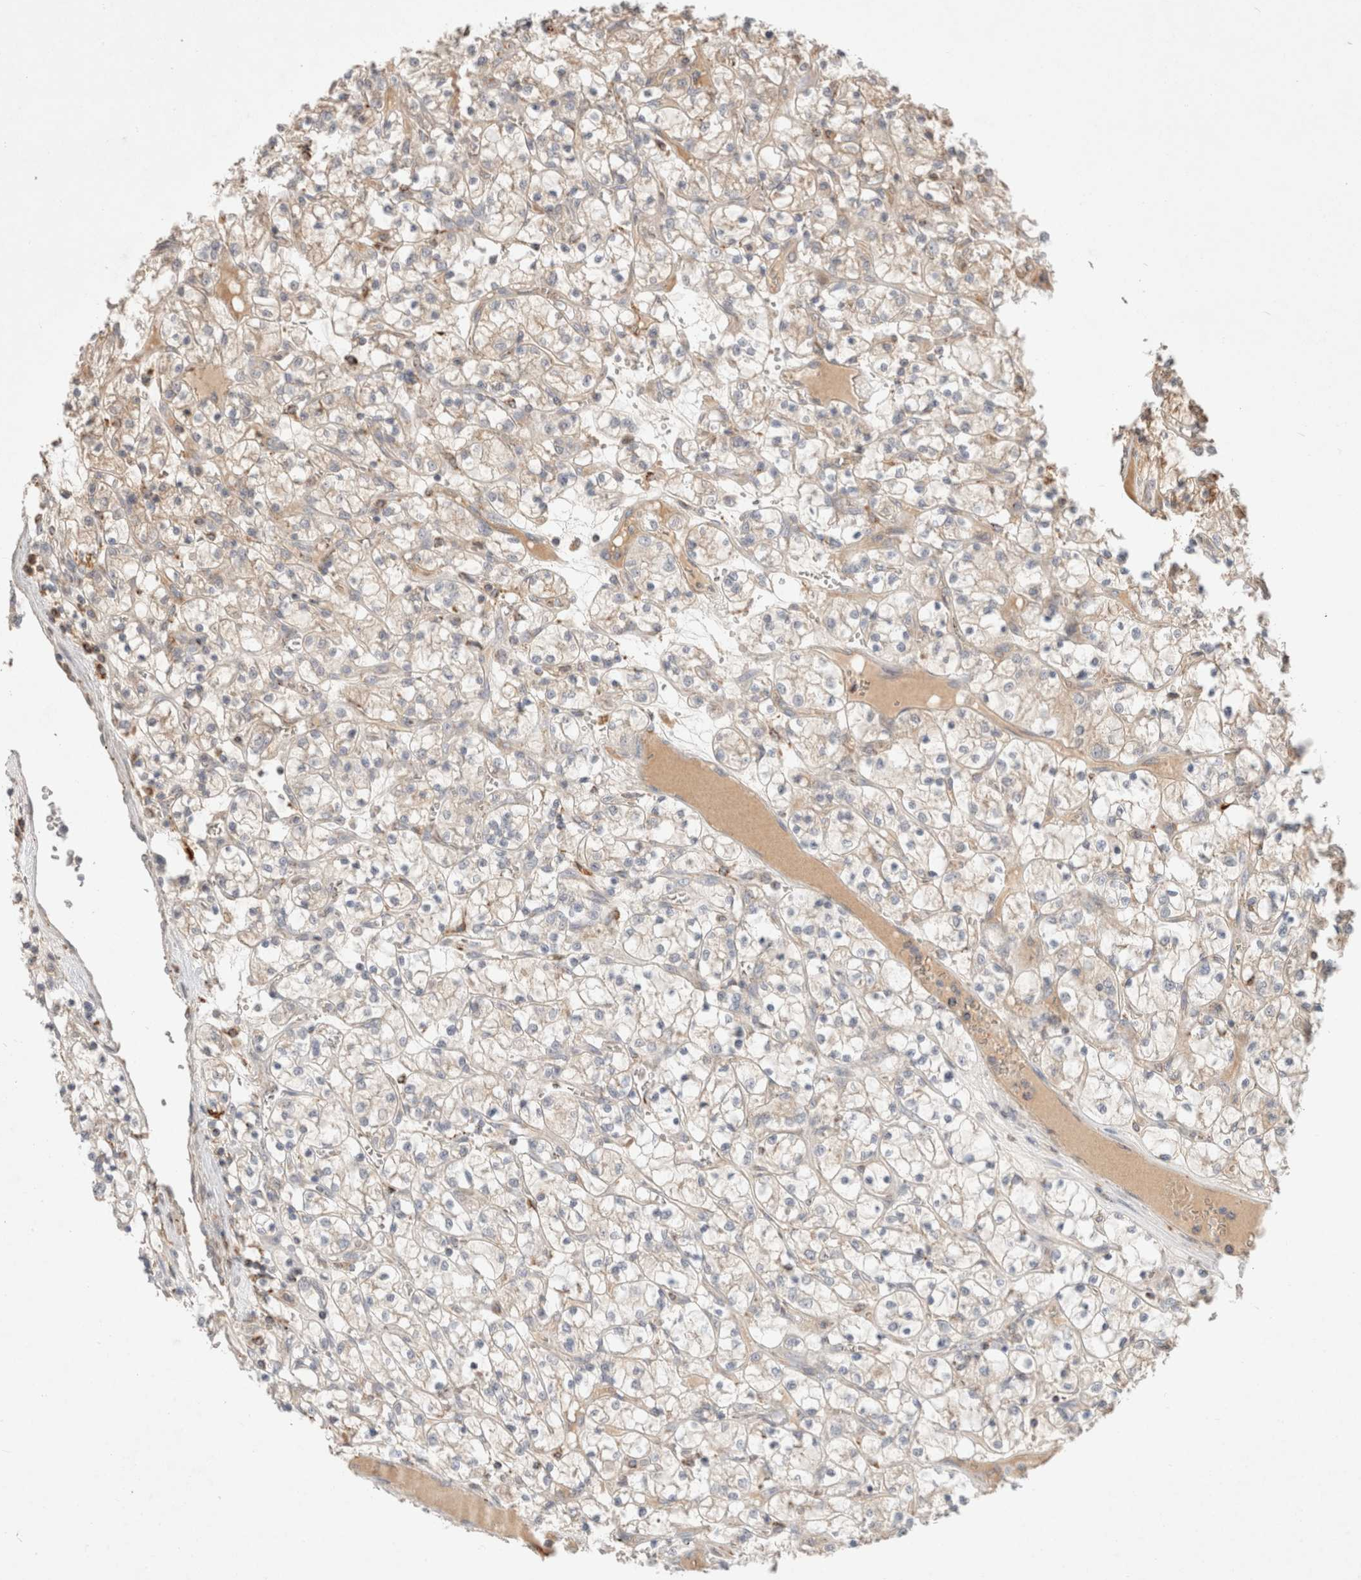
{"staining": {"intensity": "weak", "quantity": "<25%", "location": "cytoplasmic/membranous"}, "tissue": "renal cancer", "cell_type": "Tumor cells", "image_type": "cancer", "snomed": [{"axis": "morphology", "description": "Adenocarcinoma, NOS"}, {"axis": "topography", "description": "Kidney"}], "caption": "A histopathology image of renal cancer stained for a protein displays no brown staining in tumor cells. The staining is performed using DAB brown chromogen with nuclei counter-stained in using hematoxylin.", "gene": "HROB", "patient": {"sex": "female", "age": 69}}